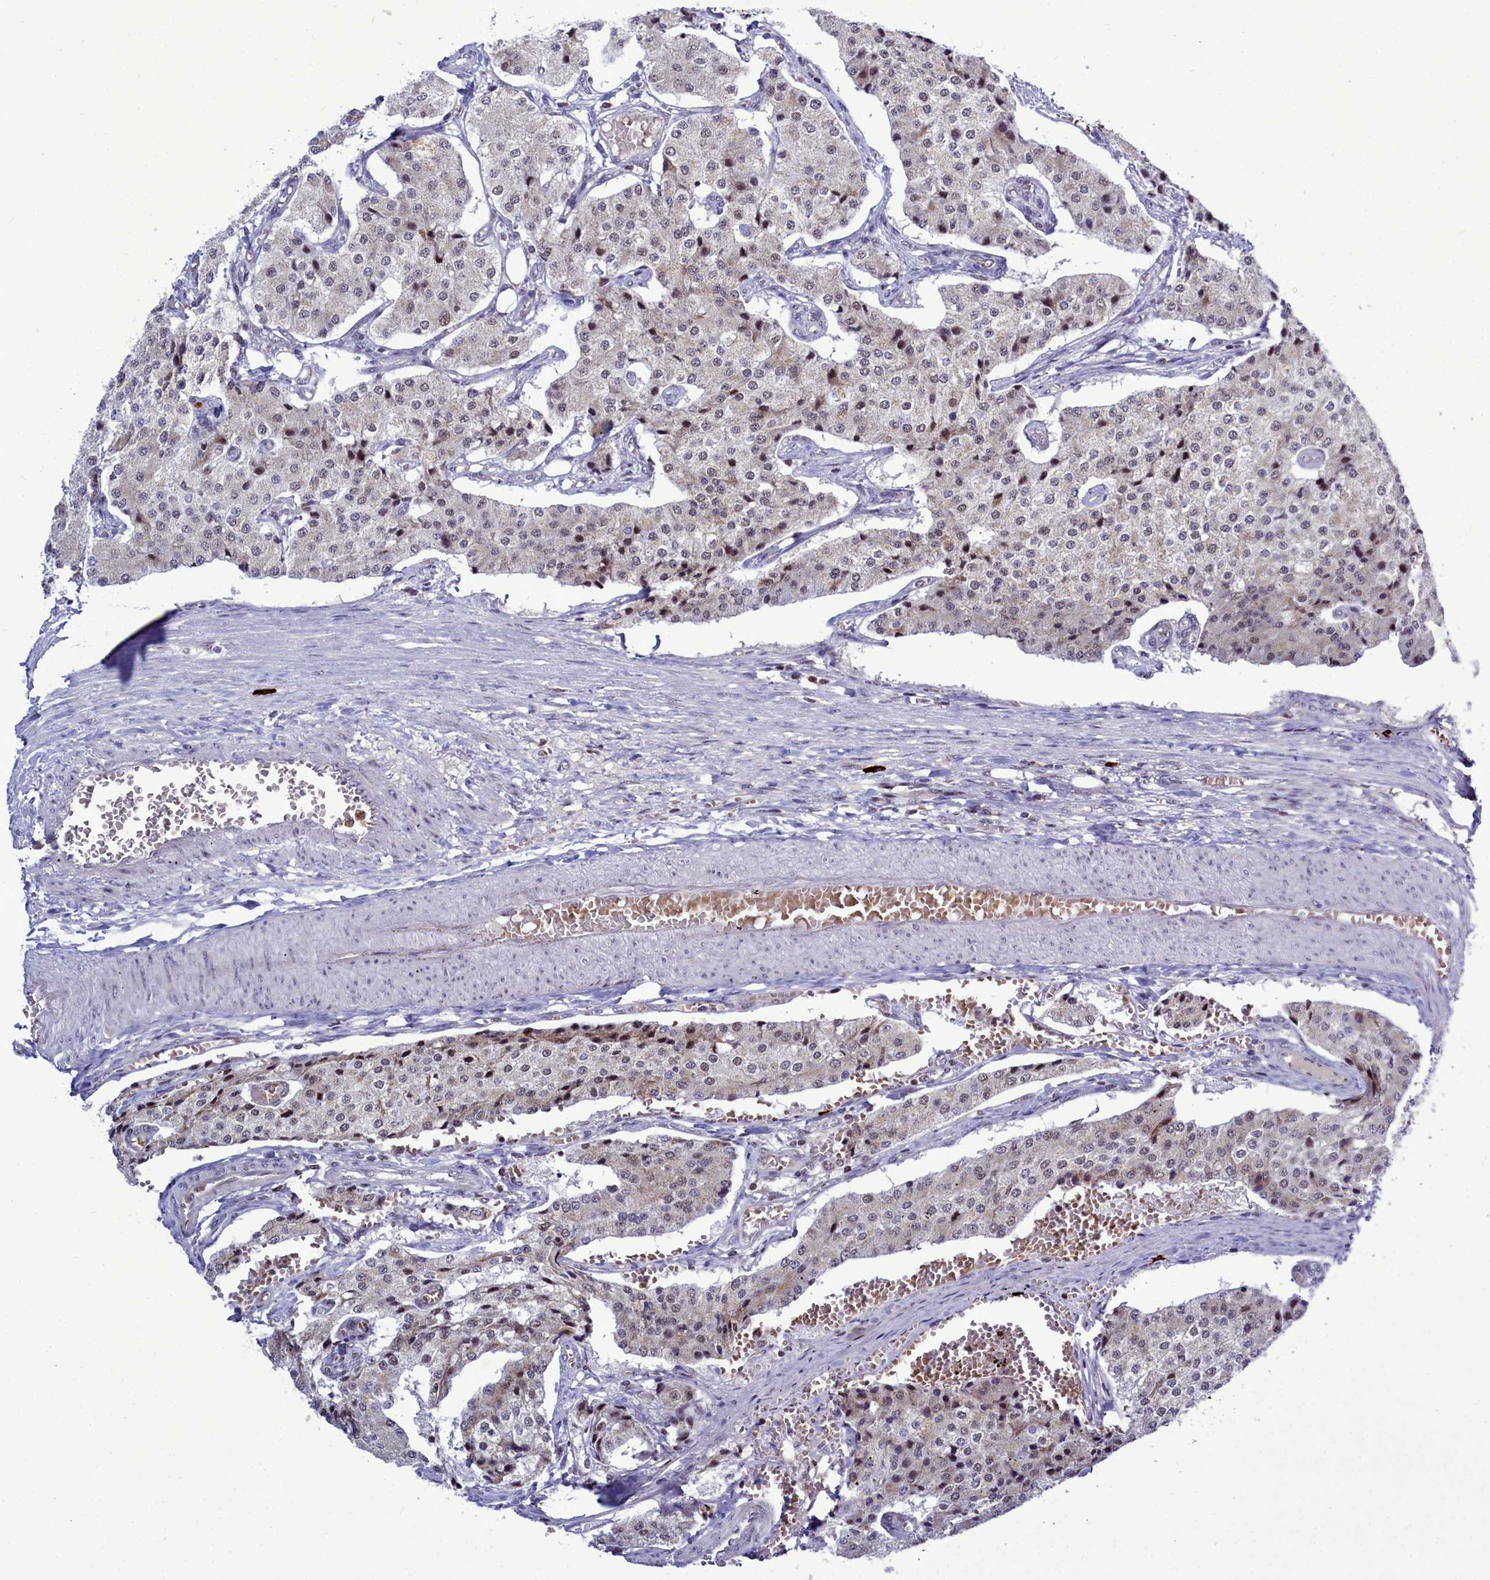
{"staining": {"intensity": "weak", "quantity": "25%-75%", "location": "nuclear"}, "tissue": "carcinoid", "cell_type": "Tumor cells", "image_type": "cancer", "snomed": [{"axis": "morphology", "description": "Carcinoid, malignant, NOS"}, {"axis": "topography", "description": "Colon"}], "caption": "This is a photomicrograph of IHC staining of carcinoid, which shows weak expression in the nuclear of tumor cells.", "gene": "POM121L2", "patient": {"sex": "female", "age": 52}}